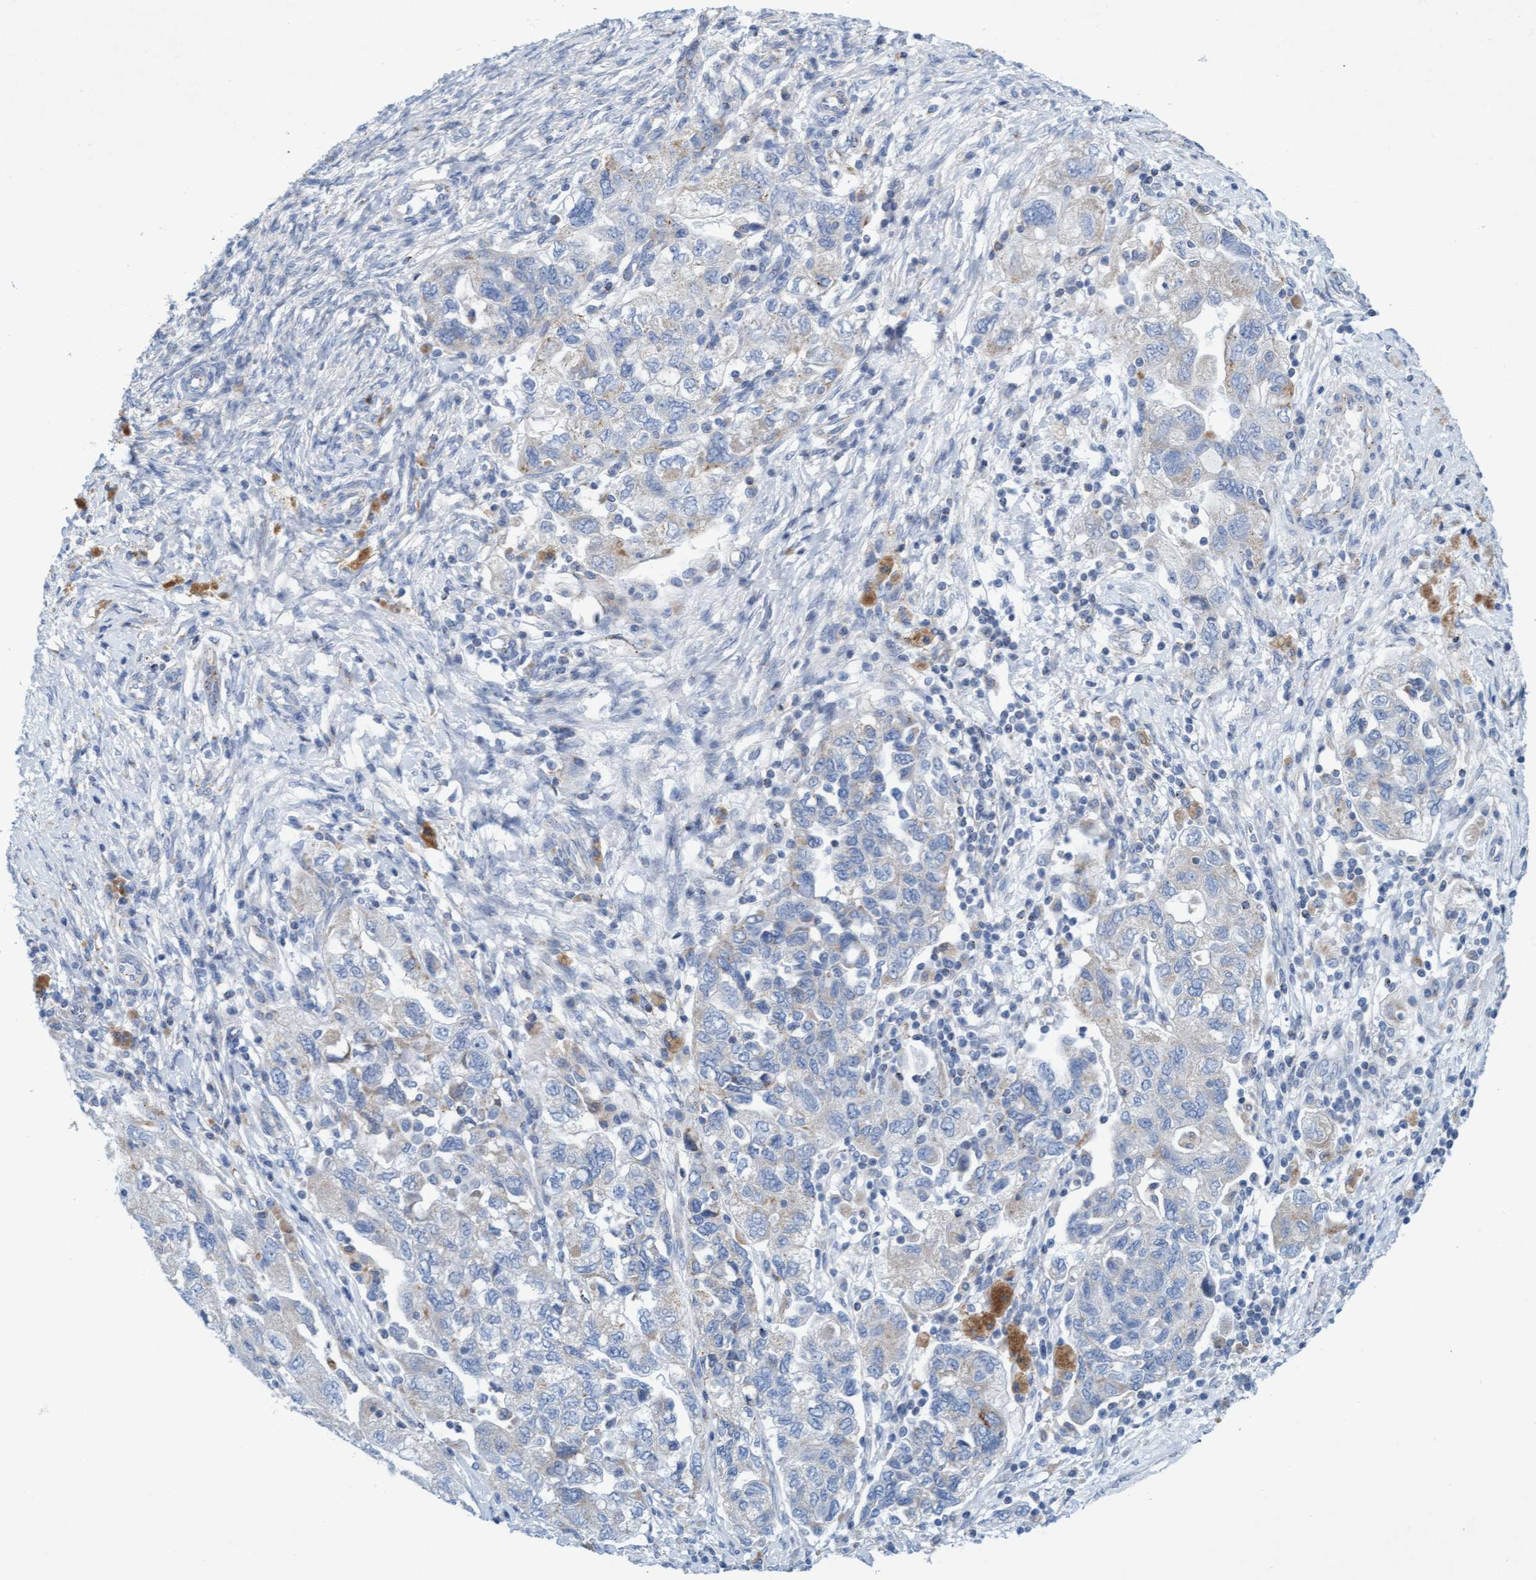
{"staining": {"intensity": "weak", "quantity": "<25%", "location": "cytoplasmic/membranous"}, "tissue": "ovarian cancer", "cell_type": "Tumor cells", "image_type": "cancer", "snomed": [{"axis": "morphology", "description": "Carcinoma, NOS"}, {"axis": "morphology", "description": "Cystadenocarcinoma, serous, NOS"}, {"axis": "topography", "description": "Ovary"}], "caption": "The photomicrograph reveals no staining of tumor cells in serous cystadenocarcinoma (ovarian).", "gene": "SGSH", "patient": {"sex": "female", "age": 69}}